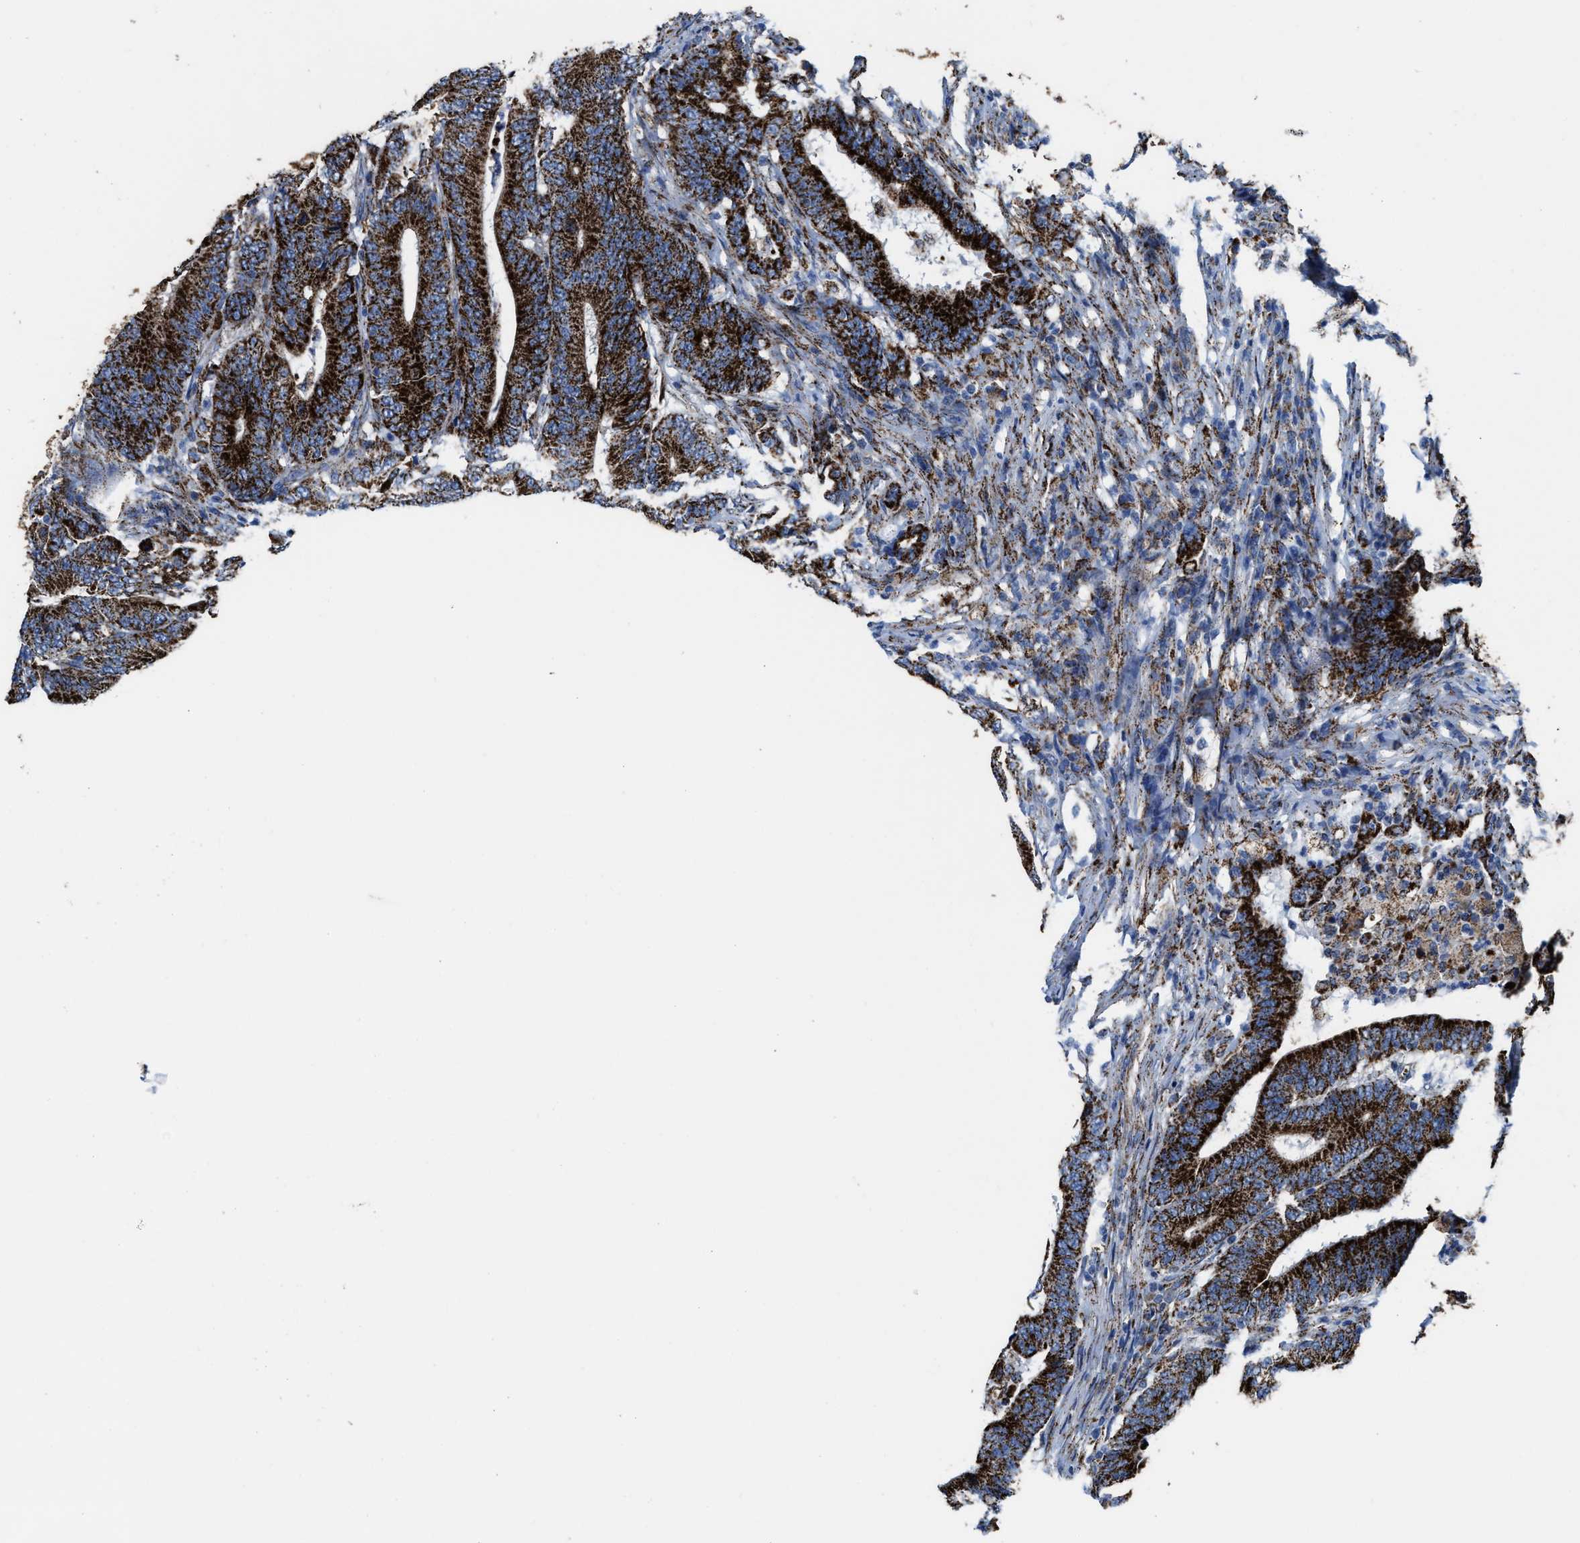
{"staining": {"intensity": "strong", "quantity": ">75%", "location": "cytoplasmic/membranous"}, "tissue": "colorectal cancer", "cell_type": "Tumor cells", "image_type": "cancer", "snomed": [{"axis": "morphology", "description": "Adenocarcinoma, NOS"}, {"axis": "topography", "description": "Colon"}], "caption": "Strong cytoplasmic/membranous expression for a protein is appreciated in about >75% of tumor cells of colorectal cancer using immunohistochemistry.", "gene": "ALDH1B1", "patient": {"sex": "female", "age": 66}}